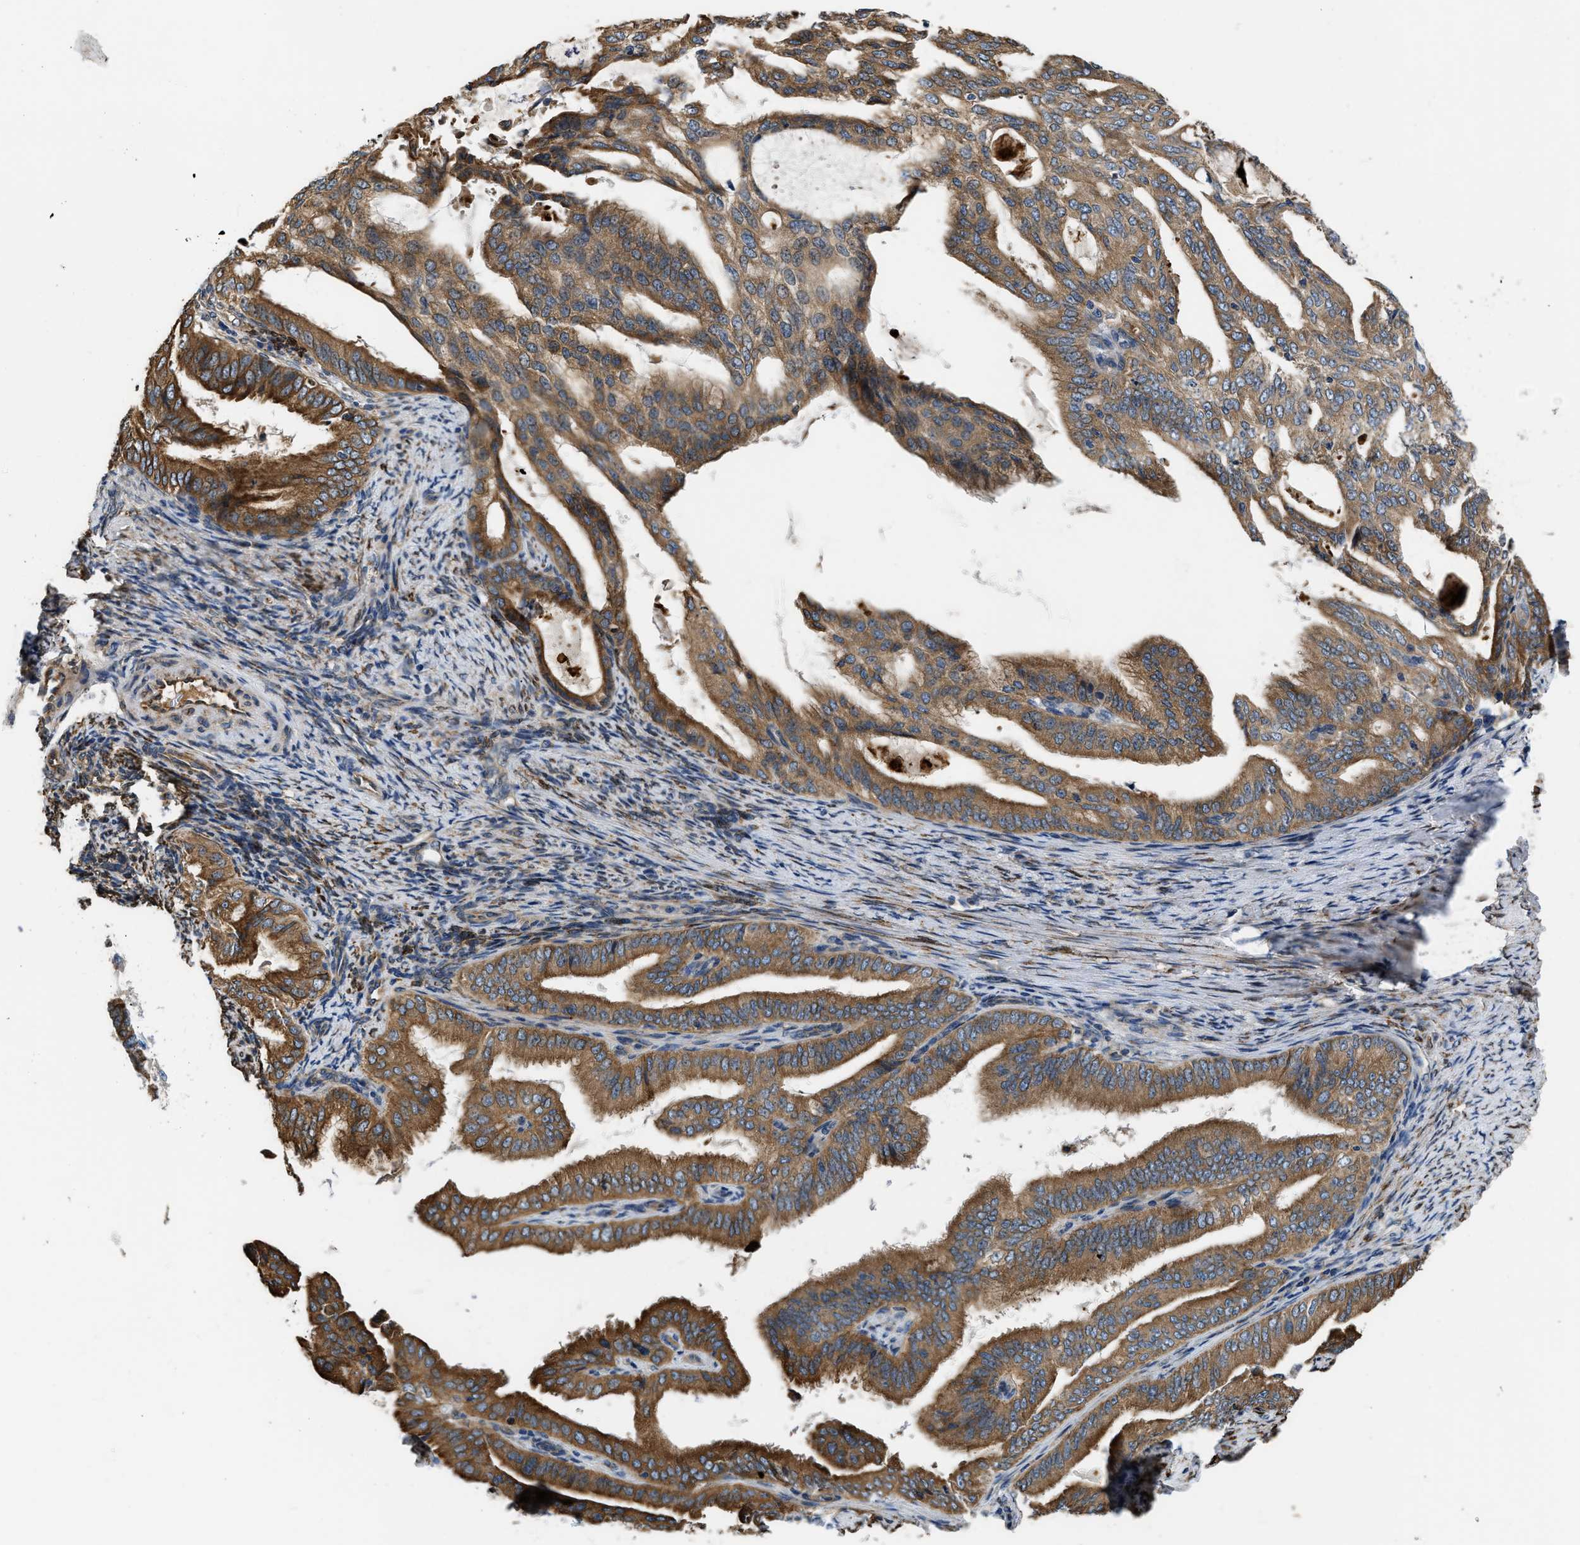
{"staining": {"intensity": "strong", "quantity": ">75%", "location": "cytoplasmic/membranous"}, "tissue": "endometrial cancer", "cell_type": "Tumor cells", "image_type": "cancer", "snomed": [{"axis": "morphology", "description": "Adenocarcinoma, NOS"}, {"axis": "topography", "description": "Endometrium"}], "caption": "Tumor cells exhibit high levels of strong cytoplasmic/membranous expression in about >75% of cells in human endometrial cancer (adenocarcinoma).", "gene": "ARL6IP5", "patient": {"sex": "female", "age": 58}}